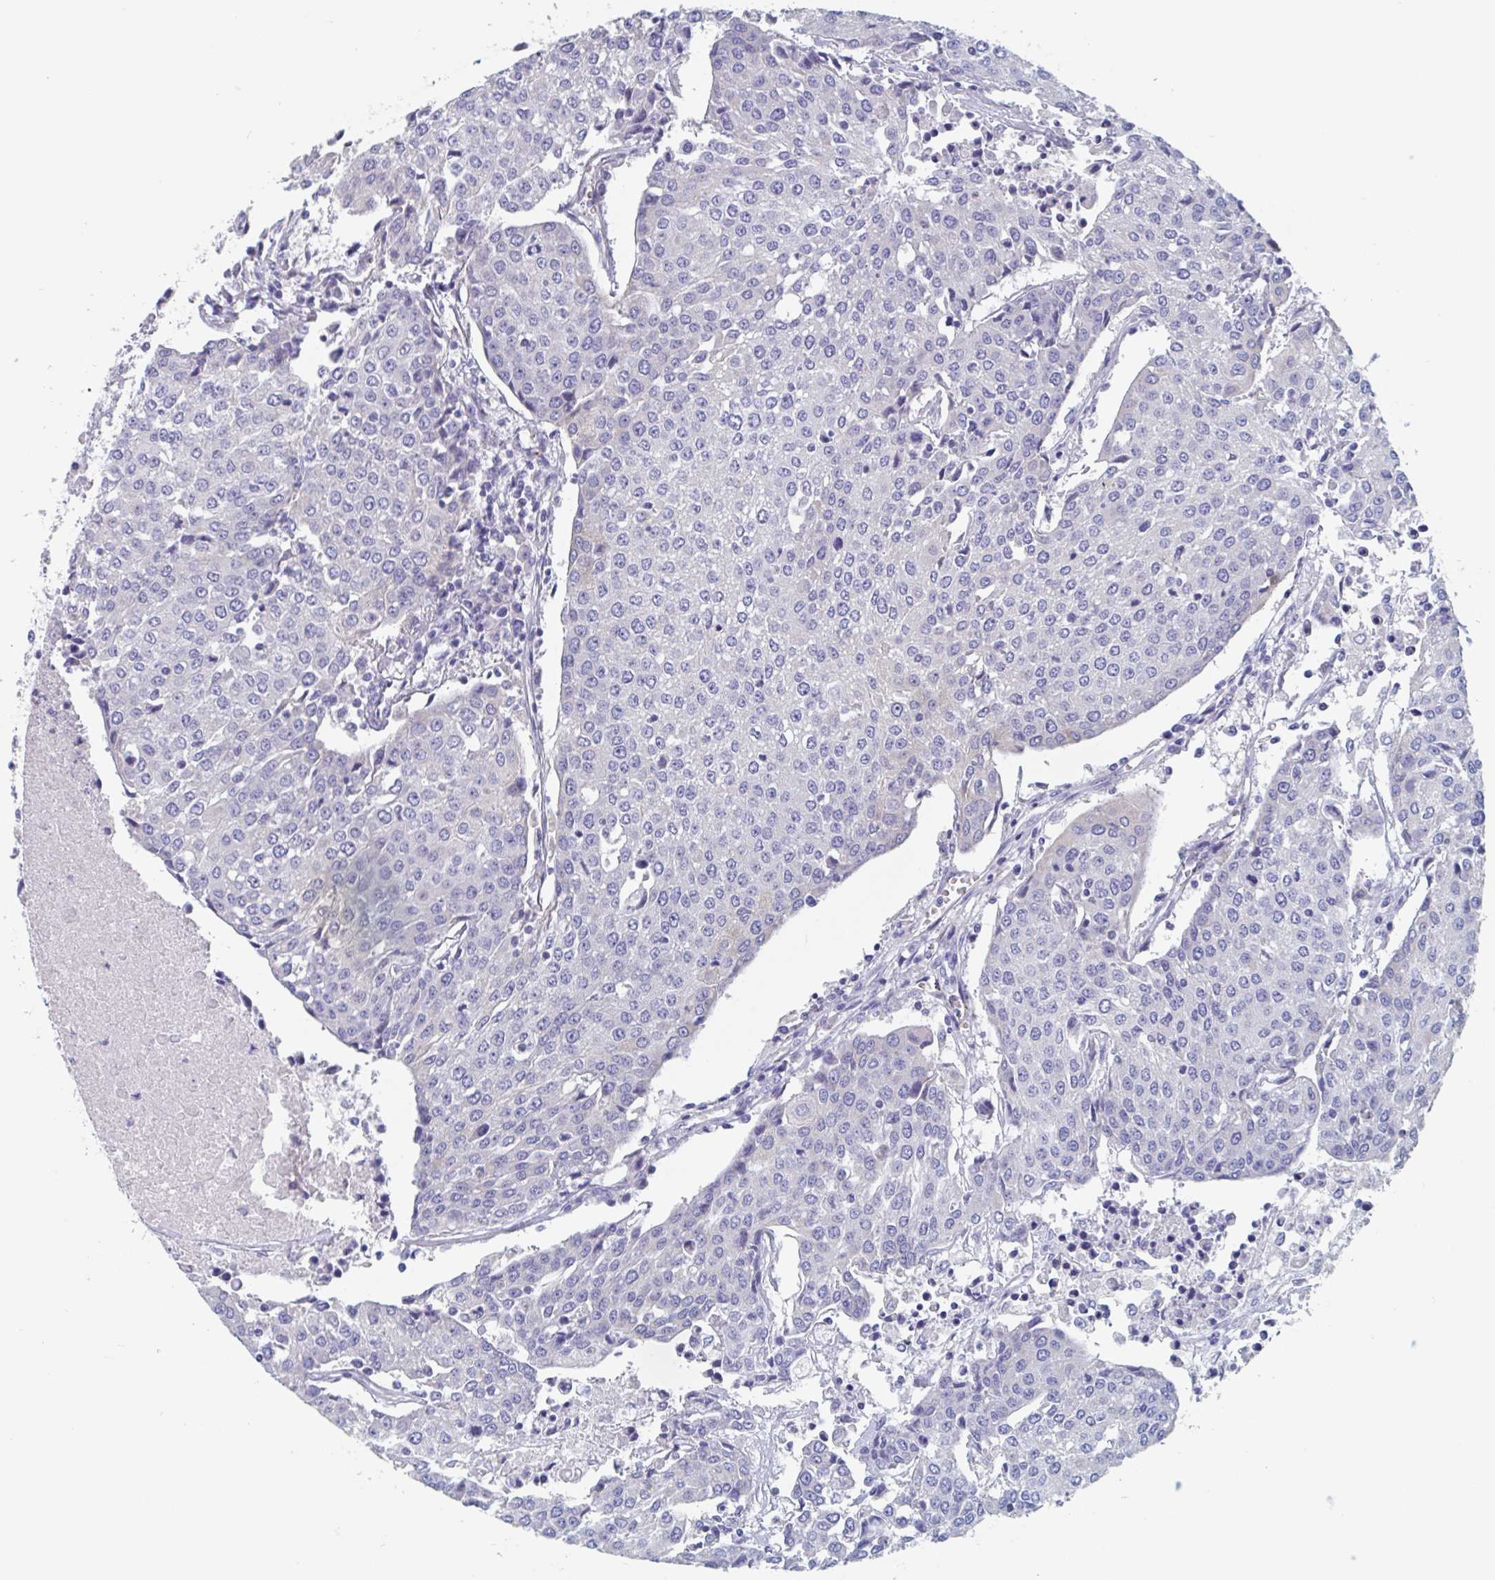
{"staining": {"intensity": "negative", "quantity": "none", "location": "none"}, "tissue": "urothelial cancer", "cell_type": "Tumor cells", "image_type": "cancer", "snomed": [{"axis": "morphology", "description": "Urothelial carcinoma, High grade"}, {"axis": "topography", "description": "Urinary bladder"}], "caption": "This is a photomicrograph of immunohistochemistry (IHC) staining of urothelial carcinoma (high-grade), which shows no expression in tumor cells. (DAB (3,3'-diaminobenzidine) immunohistochemistry visualized using brightfield microscopy, high magnification).", "gene": "ABHD16A", "patient": {"sex": "female", "age": 85}}